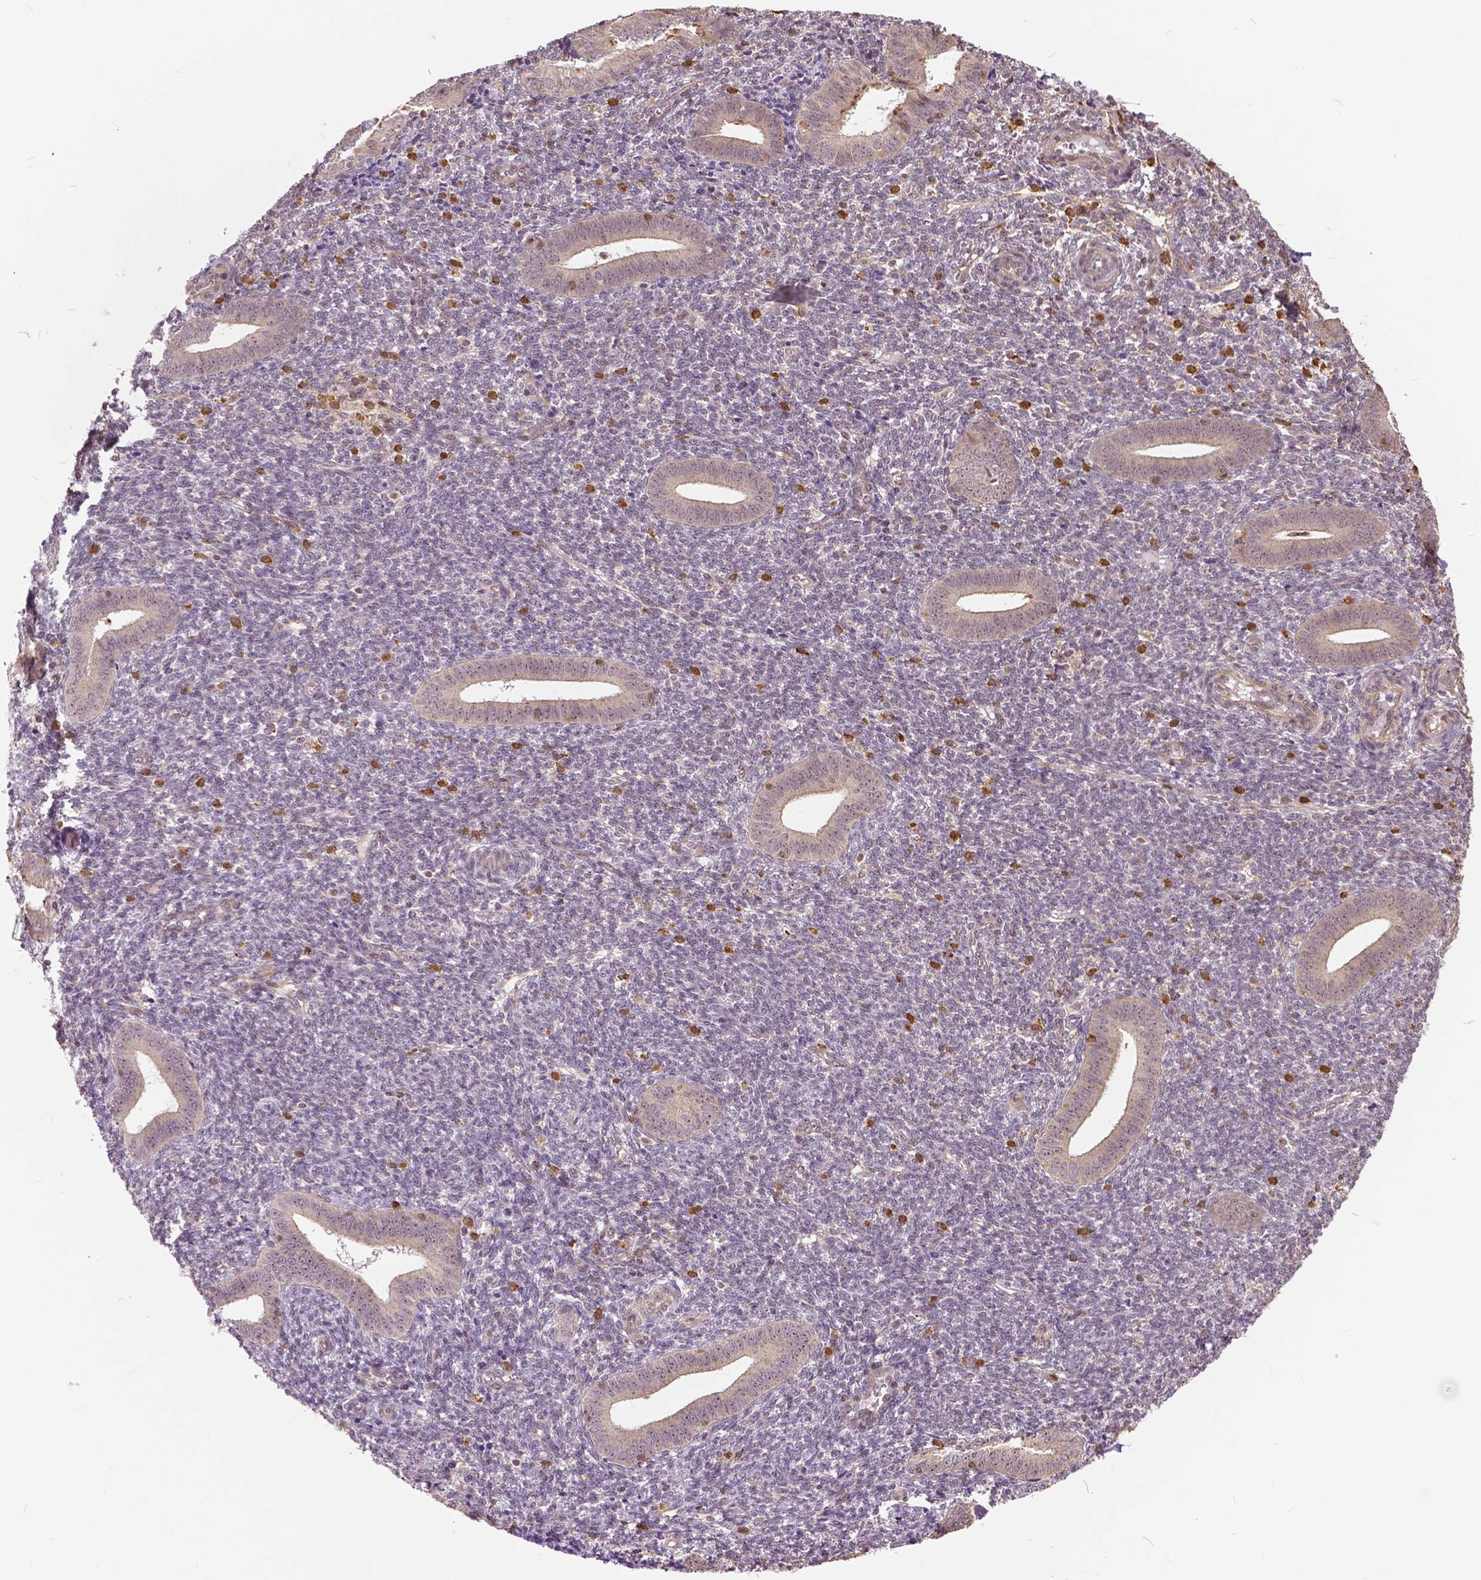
{"staining": {"intensity": "moderate", "quantity": "<25%", "location": "cytoplasmic/membranous"}, "tissue": "endometrium", "cell_type": "Cells in endometrial stroma", "image_type": "normal", "snomed": [{"axis": "morphology", "description": "Normal tissue, NOS"}, {"axis": "topography", "description": "Endometrium"}], "caption": "Protein expression analysis of normal human endometrium reveals moderate cytoplasmic/membranous staining in about <25% of cells in endometrial stroma. (DAB (3,3'-diaminobenzidine) IHC with brightfield microscopy, high magnification).", "gene": "ANXA13", "patient": {"sex": "female", "age": 25}}